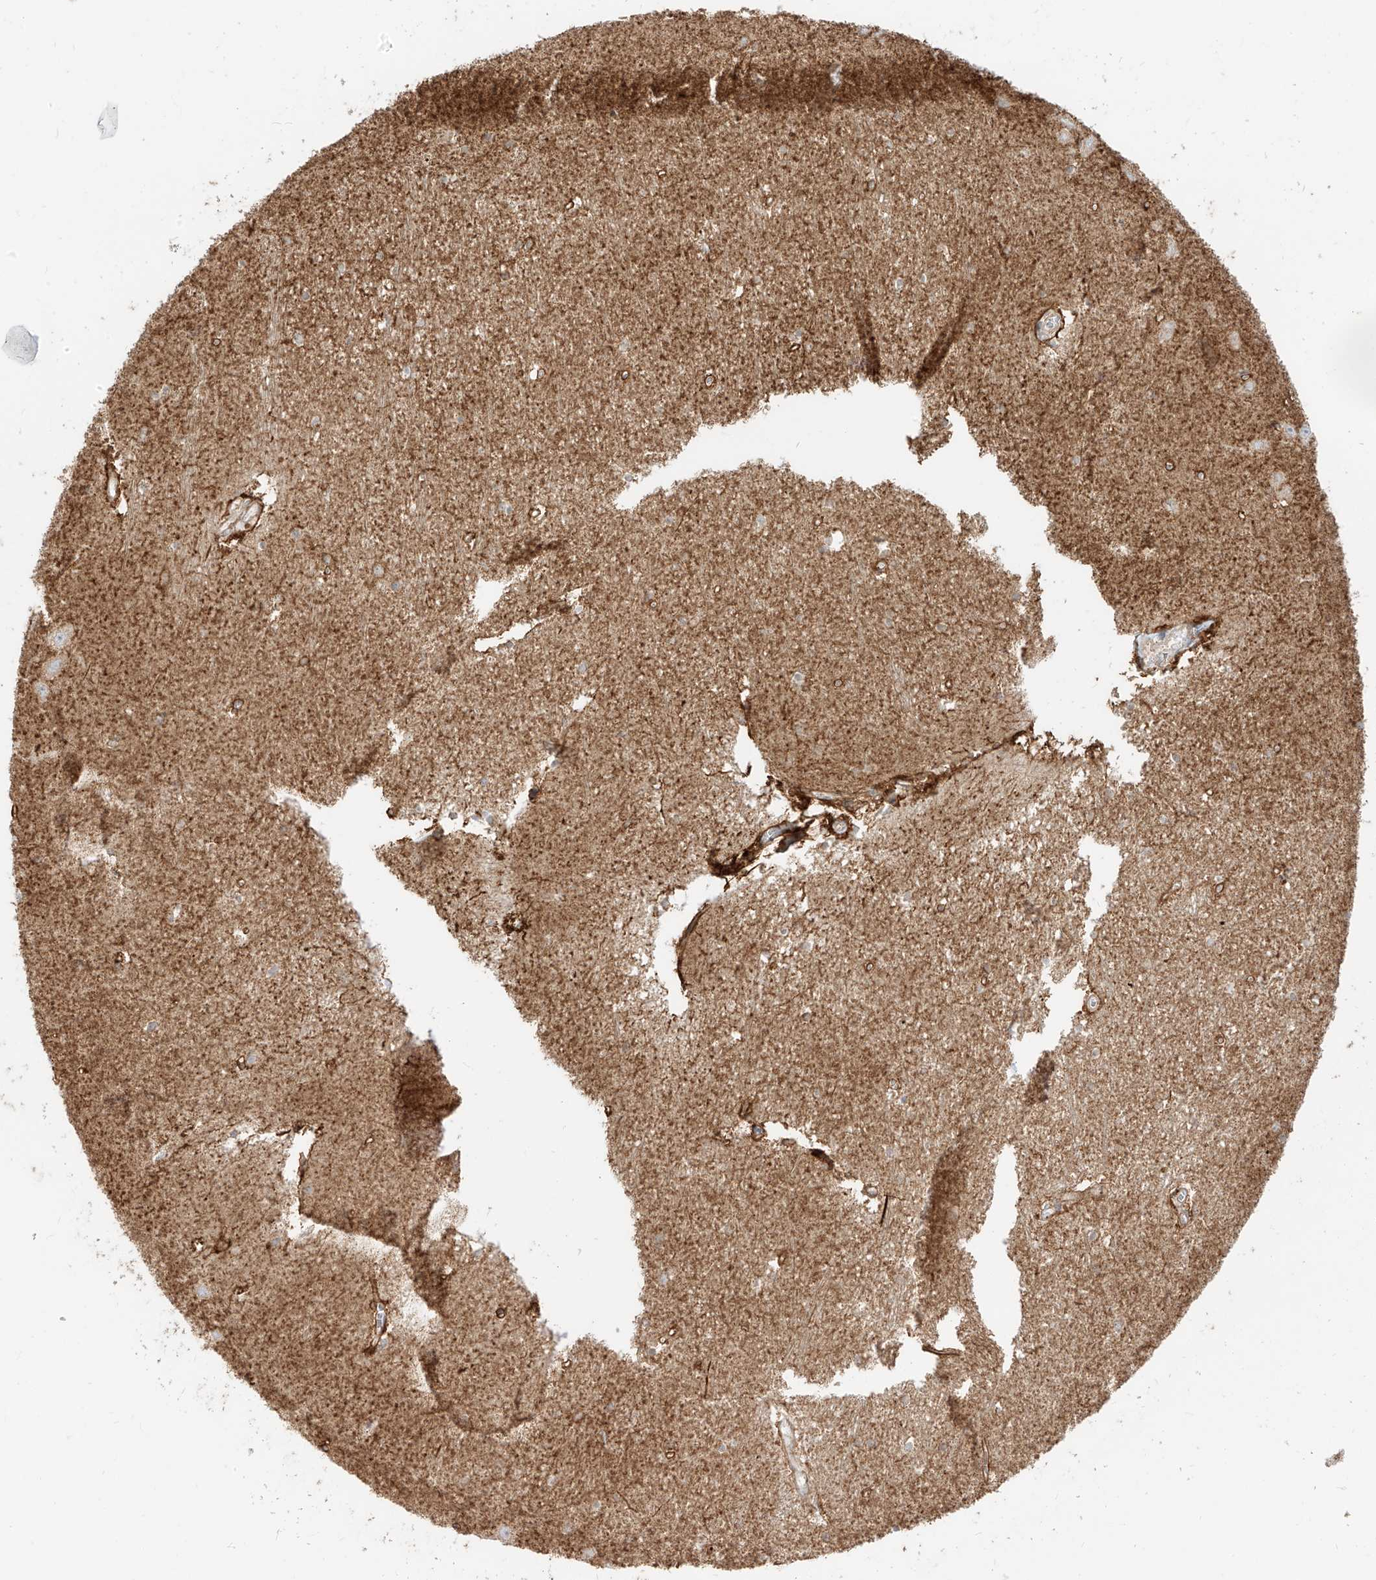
{"staining": {"intensity": "weak", "quantity": "25%-75%", "location": "cytoplasmic/membranous"}, "tissue": "hippocampus", "cell_type": "Glial cells", "image_type": "normal", "snomed": [{"axis": "morphology", "description": "Normal tissue, NOS"}, {"axis": "topography", "description": "Hippocampus"}], "caption": "Weak cytoplasmic/membranous positivity for a protein is identified in about 25%-75% of glial cells of benign hippocampus using immunohistochemistry.", "gene": "ZIM3", "patient": {"sex": "female", "age": 64}}